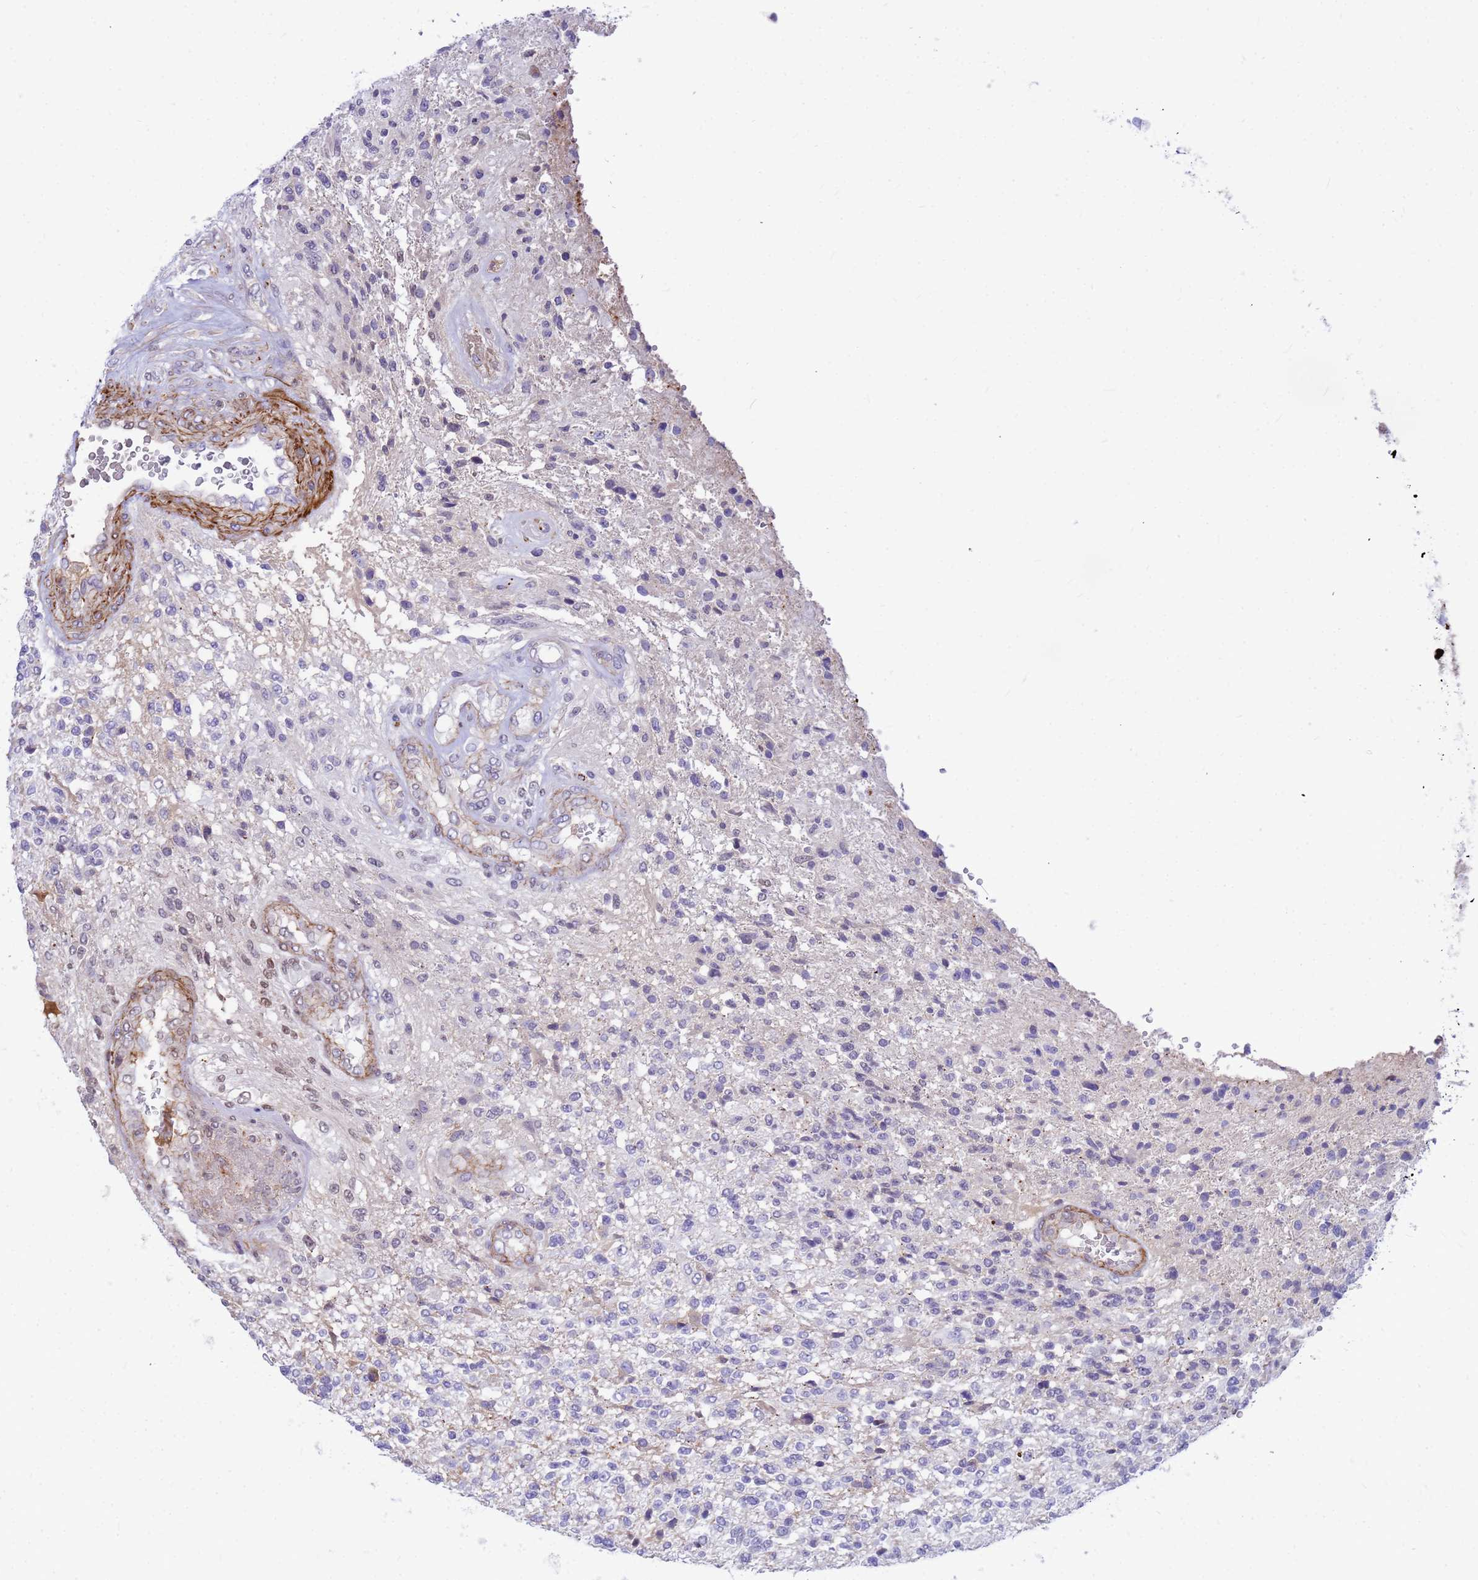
{"staining": {"intensity": "negative", "quantity": "none", "location": "none"}, "tissue": "glioma", "cell_type": "Tumor cells", "image_type": "cancer", "snomed": [{"axis": "morphology", "description": "Glioma, malignant, High grade"}, {"axis": "topography", "description": "Brain"}], "caption": "This micrograph is of glioma stained with immunohistochemistry (IHC) to label a protein in brown with the nuclei are counter-stained blue. There is no staining in tumor cells.", "gene": "ORM1", "patient": {"sex": "male", "age": 56}}